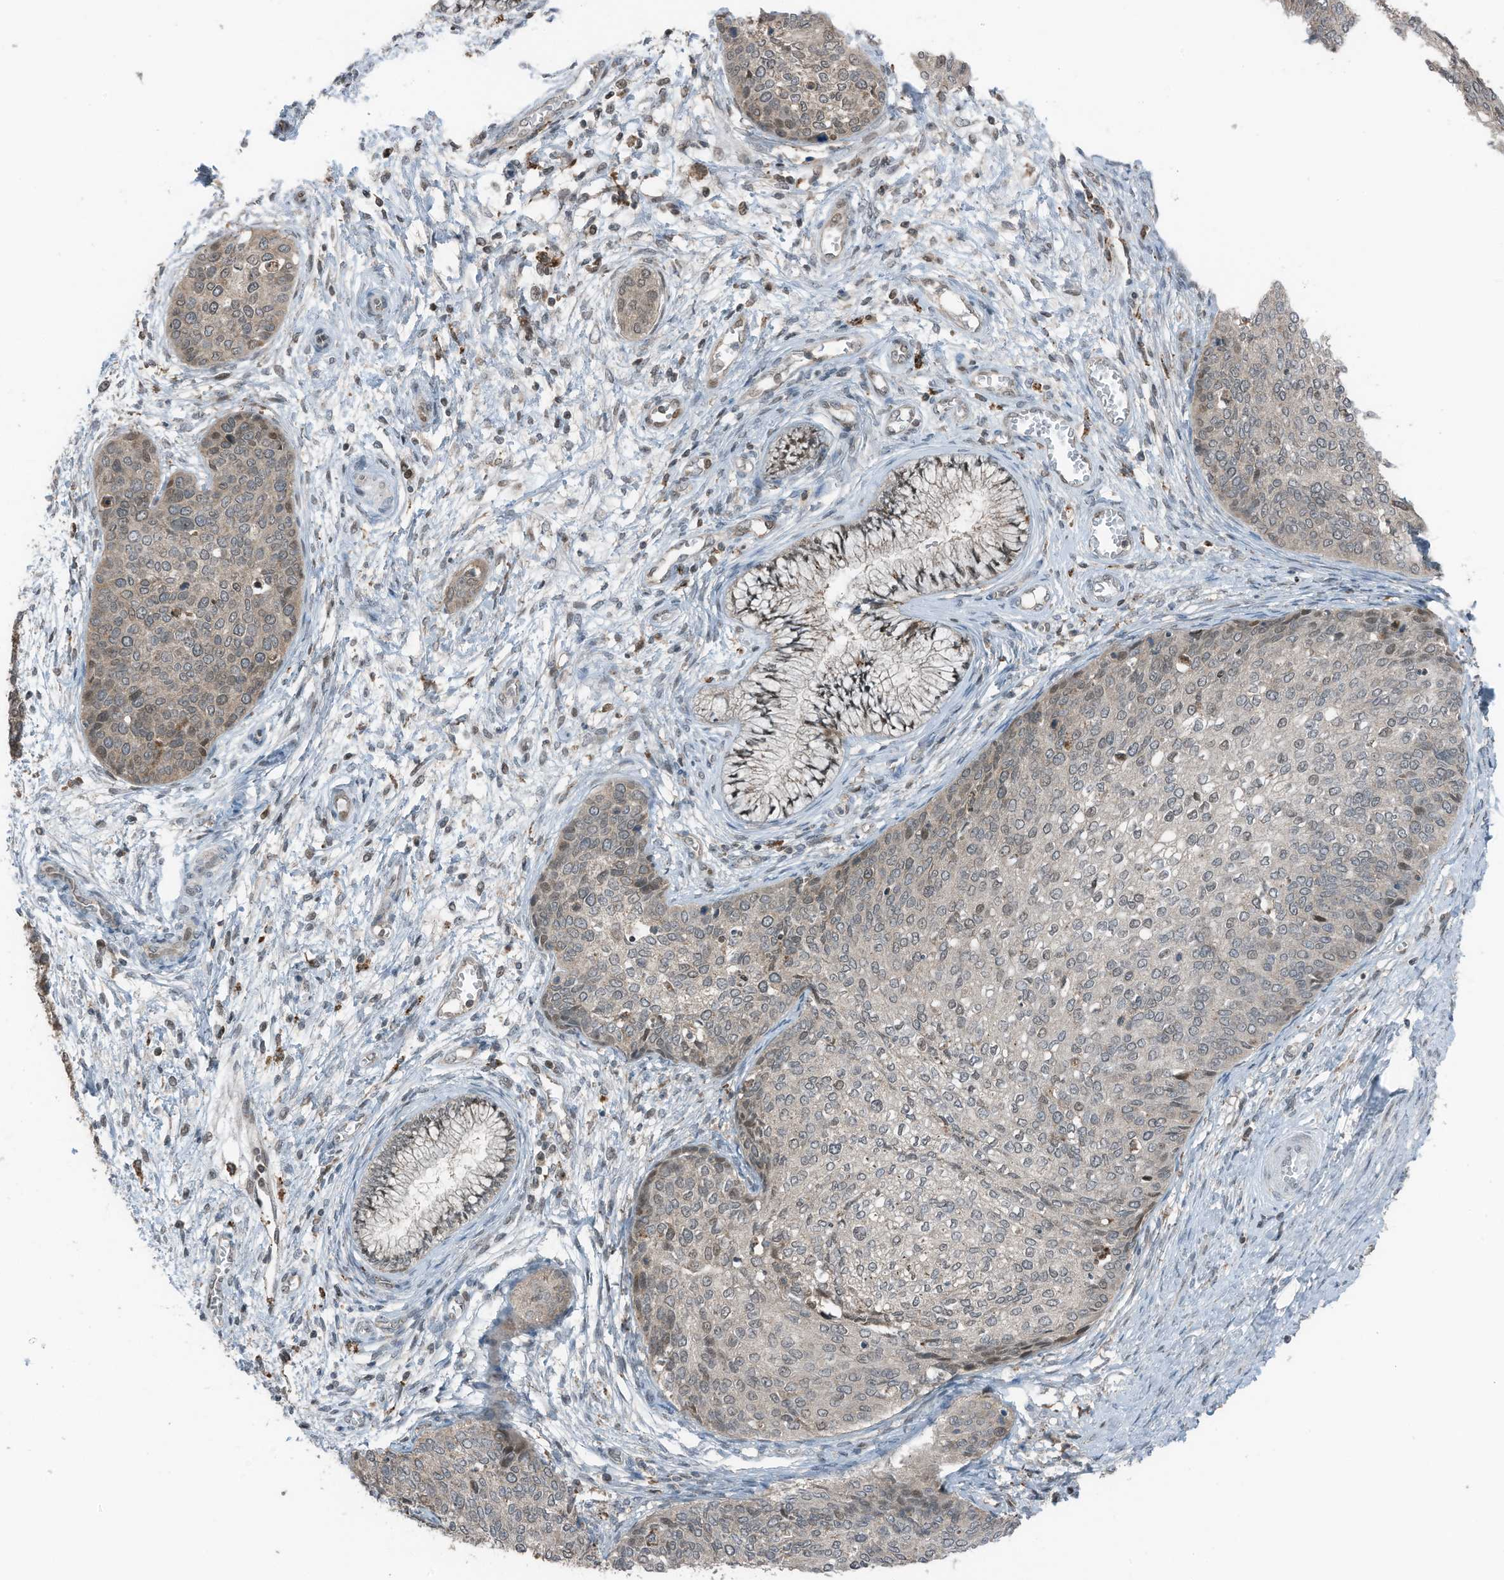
{"staining": {"intensity": "weak", "quantity": "<25%", "location": "nuclear"}, "tissue": "cervical cancer", "cell_type": "Tumor cells", "image_type": "cancer", "snomed": [{"axis": "morphology", "description": "Squamous cell carcinoma, NOS"}, {"axis": "topography", "description": "Cervix"}], "caption": "DAB immunohistochemical staining of human squamous cell carcinoma (cervical) shows no significant staining in tumor cells. (Stains: DAB (3,3'-diaminobenzidine) immunohistochemistry with hematoxylin counter stain, Microscopy: brightfield microscopy at high magnification).", "gene": "TXNDC9", "patient": {"sex": "female", "age": 37}}